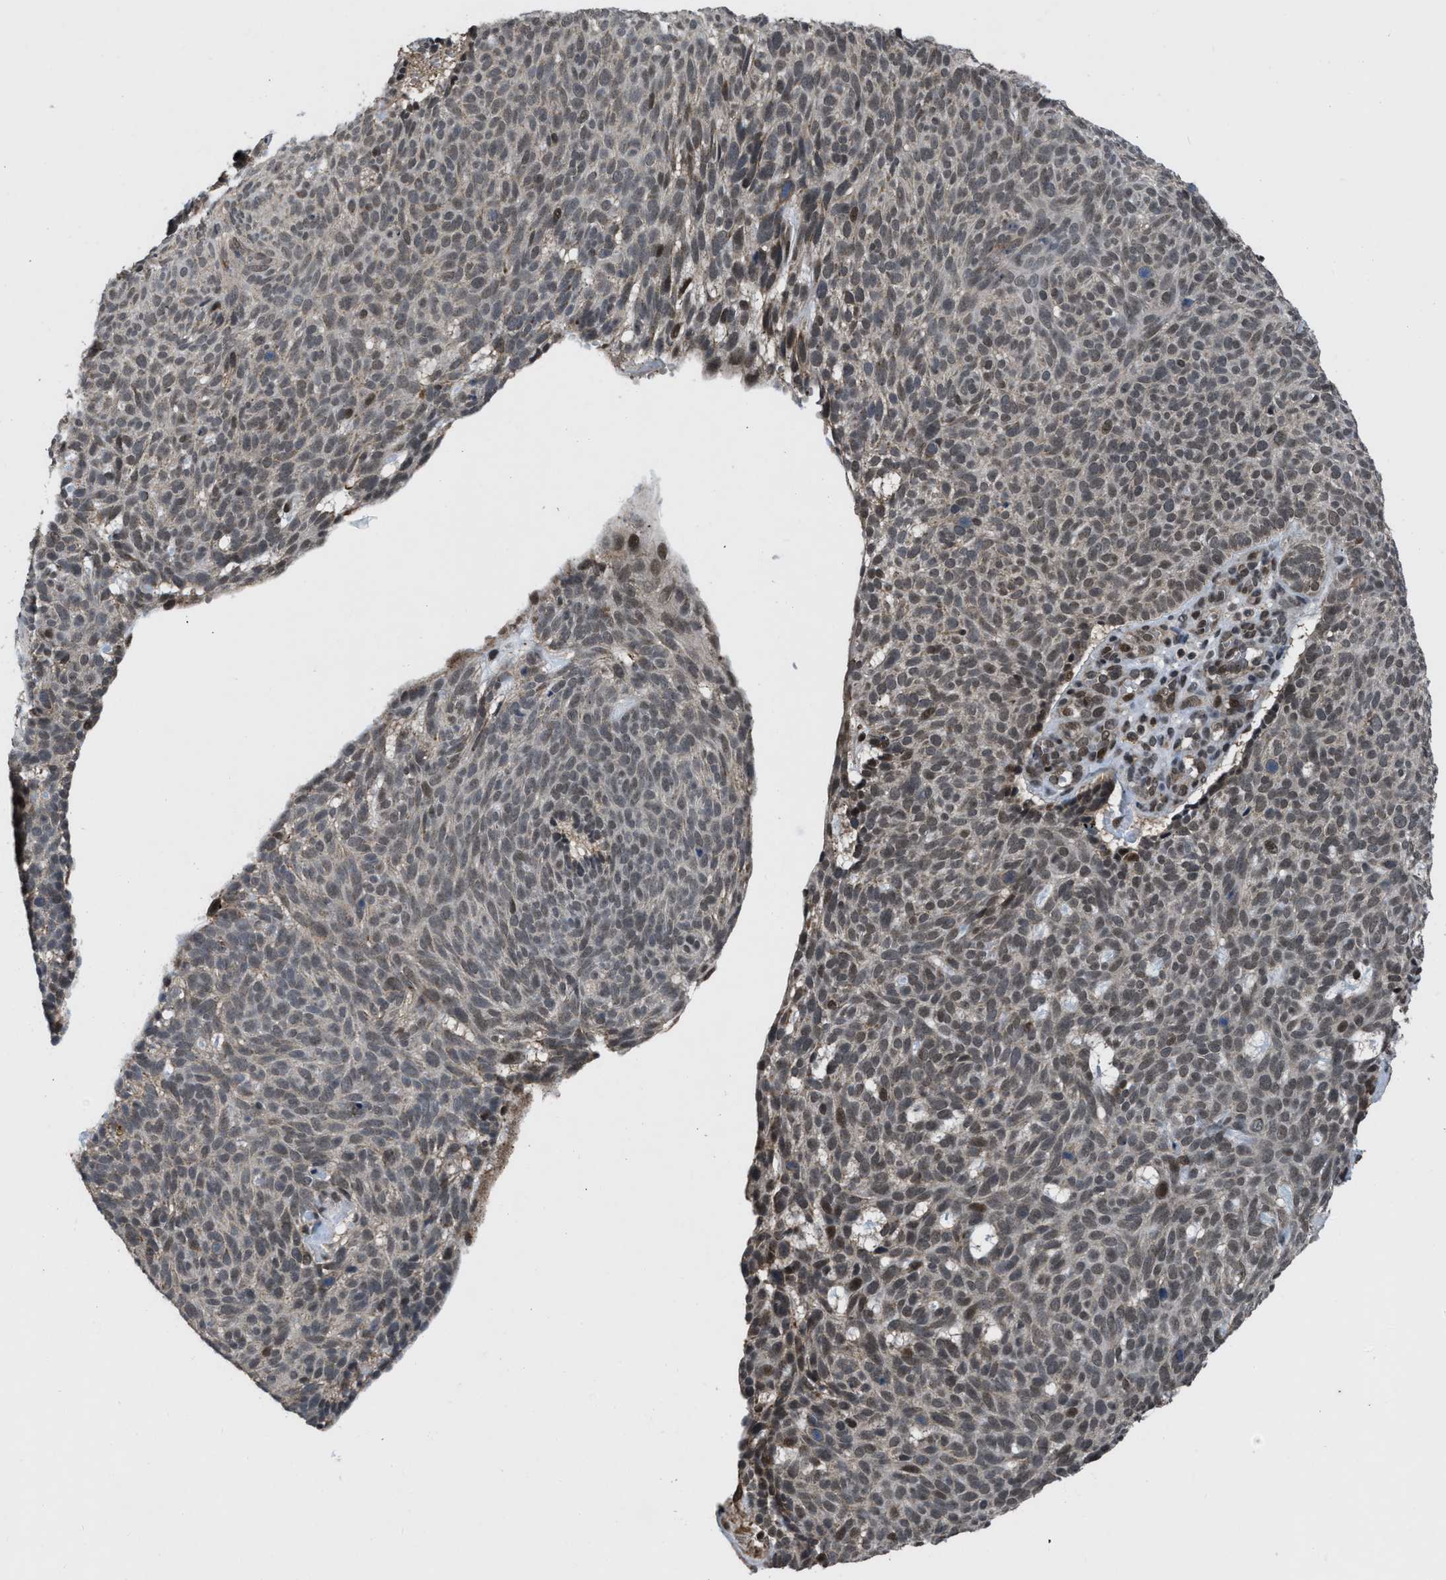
{"staining": {"intensity": "weak", "quantity": "25%-75%", "location": "nuclear"}, "tissue": "skin cancer", "cell_type": "Tumor cells", "image_type": "cancer", "snomed": [{"axis": "morphology", "description": "Basal cell carcinoma"}, {"axis": "topography", "description": "Skin"}], "caption": "Human basal cell carcinoma (skin) stained for a protein (brown) shows weak nuclear positive positivity in about 25%-75% of tumor cells.", "gene": "ZNHIT1", "patient": {"sex": "male", "age": 61}}